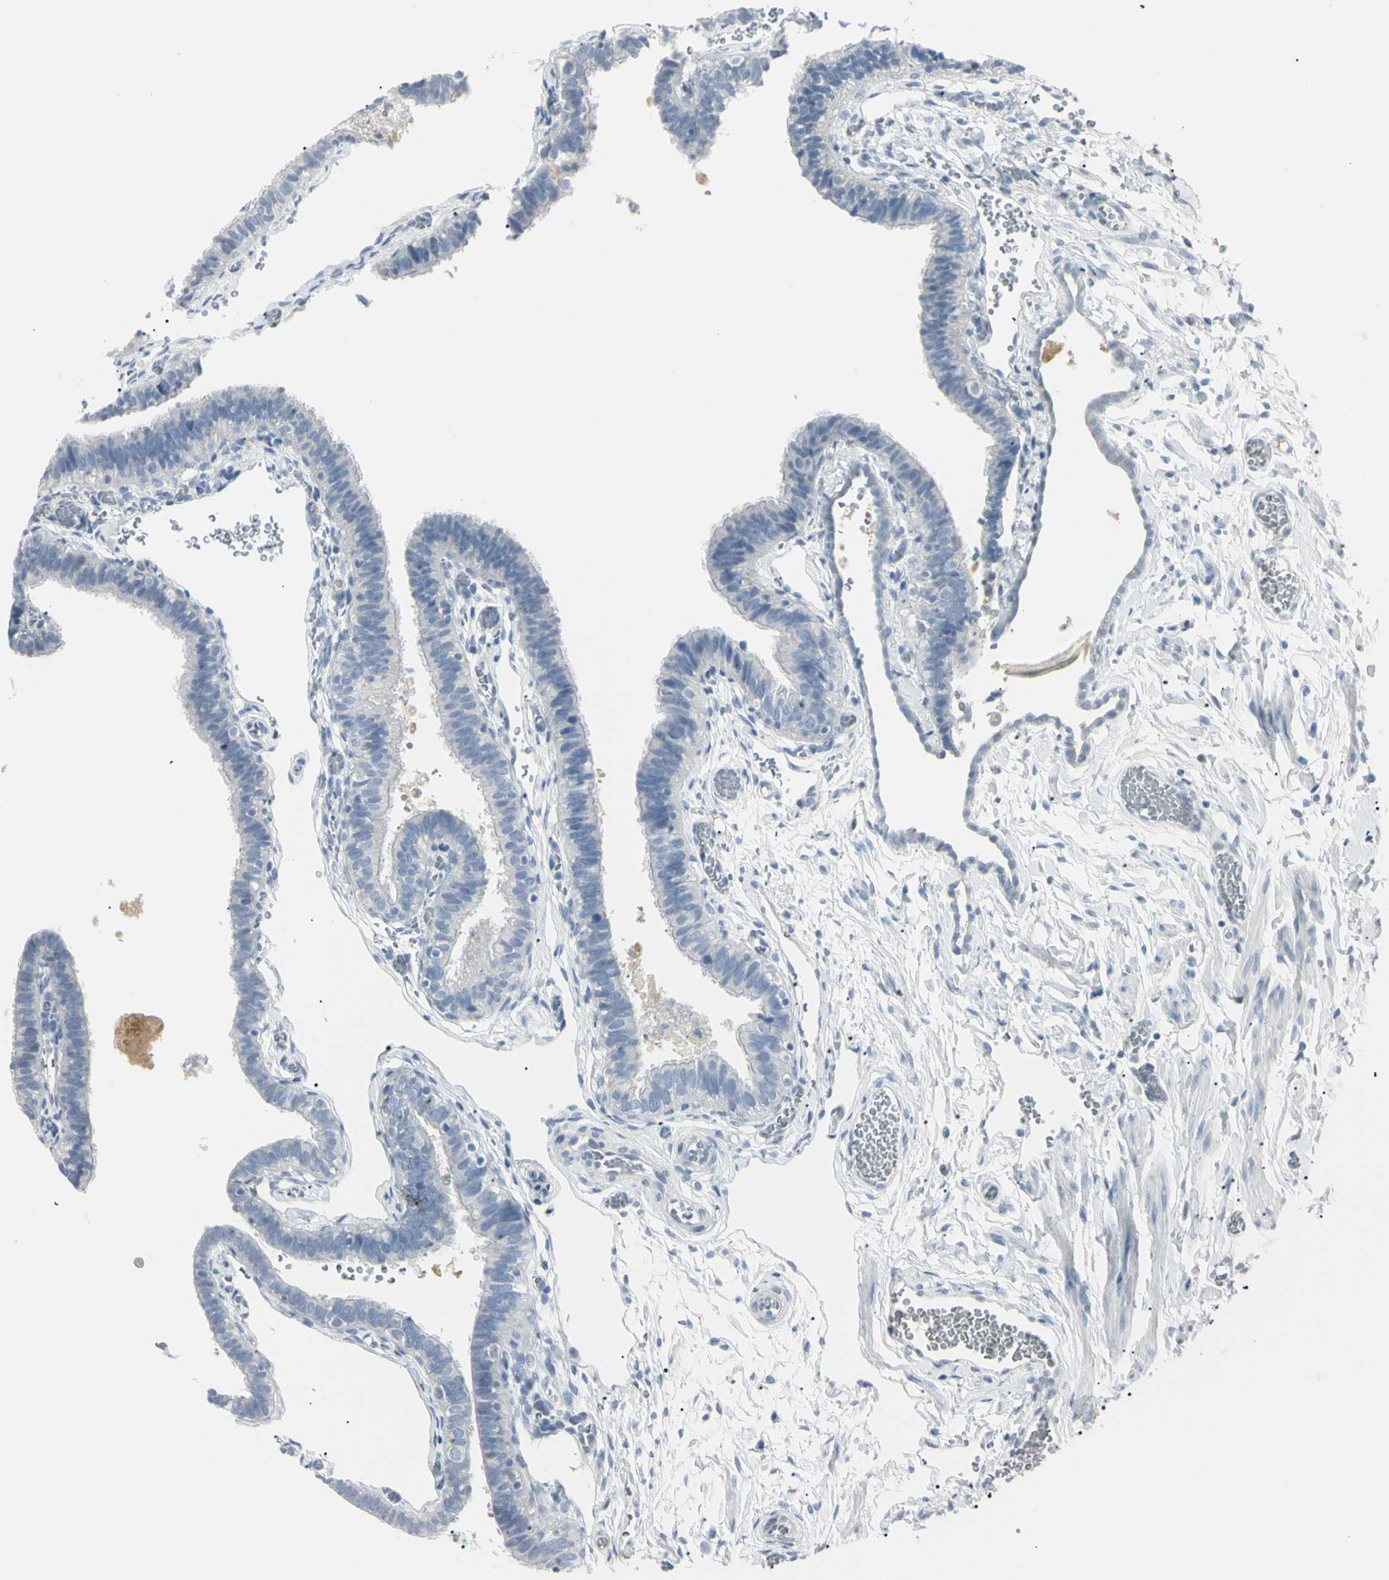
{"staining": {"intensity": "negative", "quantity": "none", "location": "none"}, "tissue": "fallopian tube", "cell_type": "Glandular cells", "image_type": "normal", "snomed": [{"axis": "morphology", "description": "Normal tissue, NOS"}, {"axis": "topography", "description": "Fallopian tube"}], "caption": "IHC micrograph of unremarkable human fallopian tube stained for a protein (brown), which demonstrates no staining in glandular cells.", "gene": "PIP", "patient": {"sex": "female", "age": 46}}